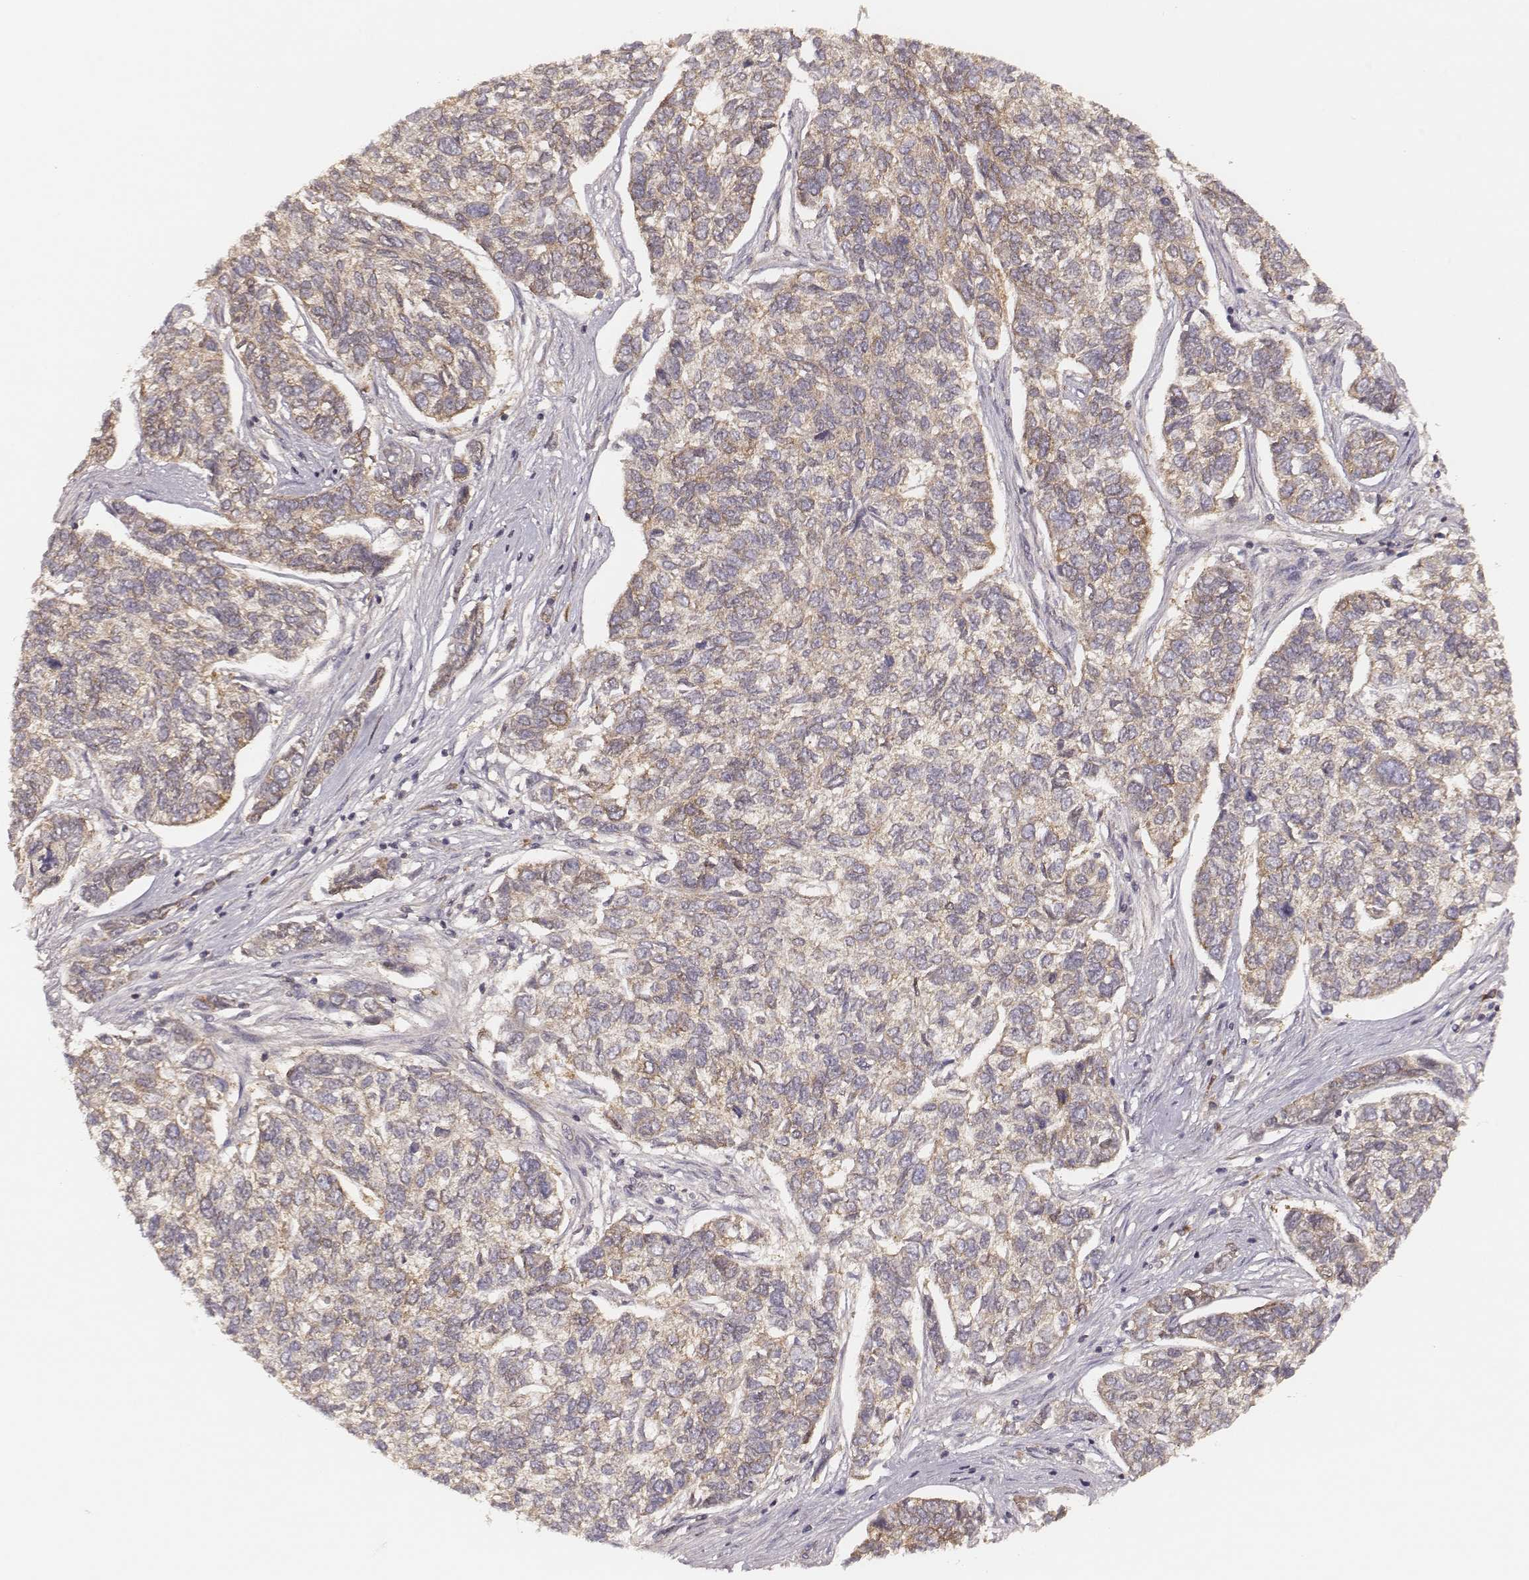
{"staining": {"intensity": "moderate", "quantity": "<25%", "location": "cytoplasmic/membranous"}, "tissue": "skin cancer", "cell_type": "Tumor cells", "image_type": "cancer", "snomed": [{"axis": "morphology", "description": "Basal cell carcinoma"}, {"axis": "topography", "description": "Skin"}], "caption": "About <25% of tumor cells in human skin cancer show moderate cytoplasmic/membranous protein expression as visualized by brown immunohistochemical staining.", "gene": "CARS1", "patient": {"sex": "female", "age": 65}}